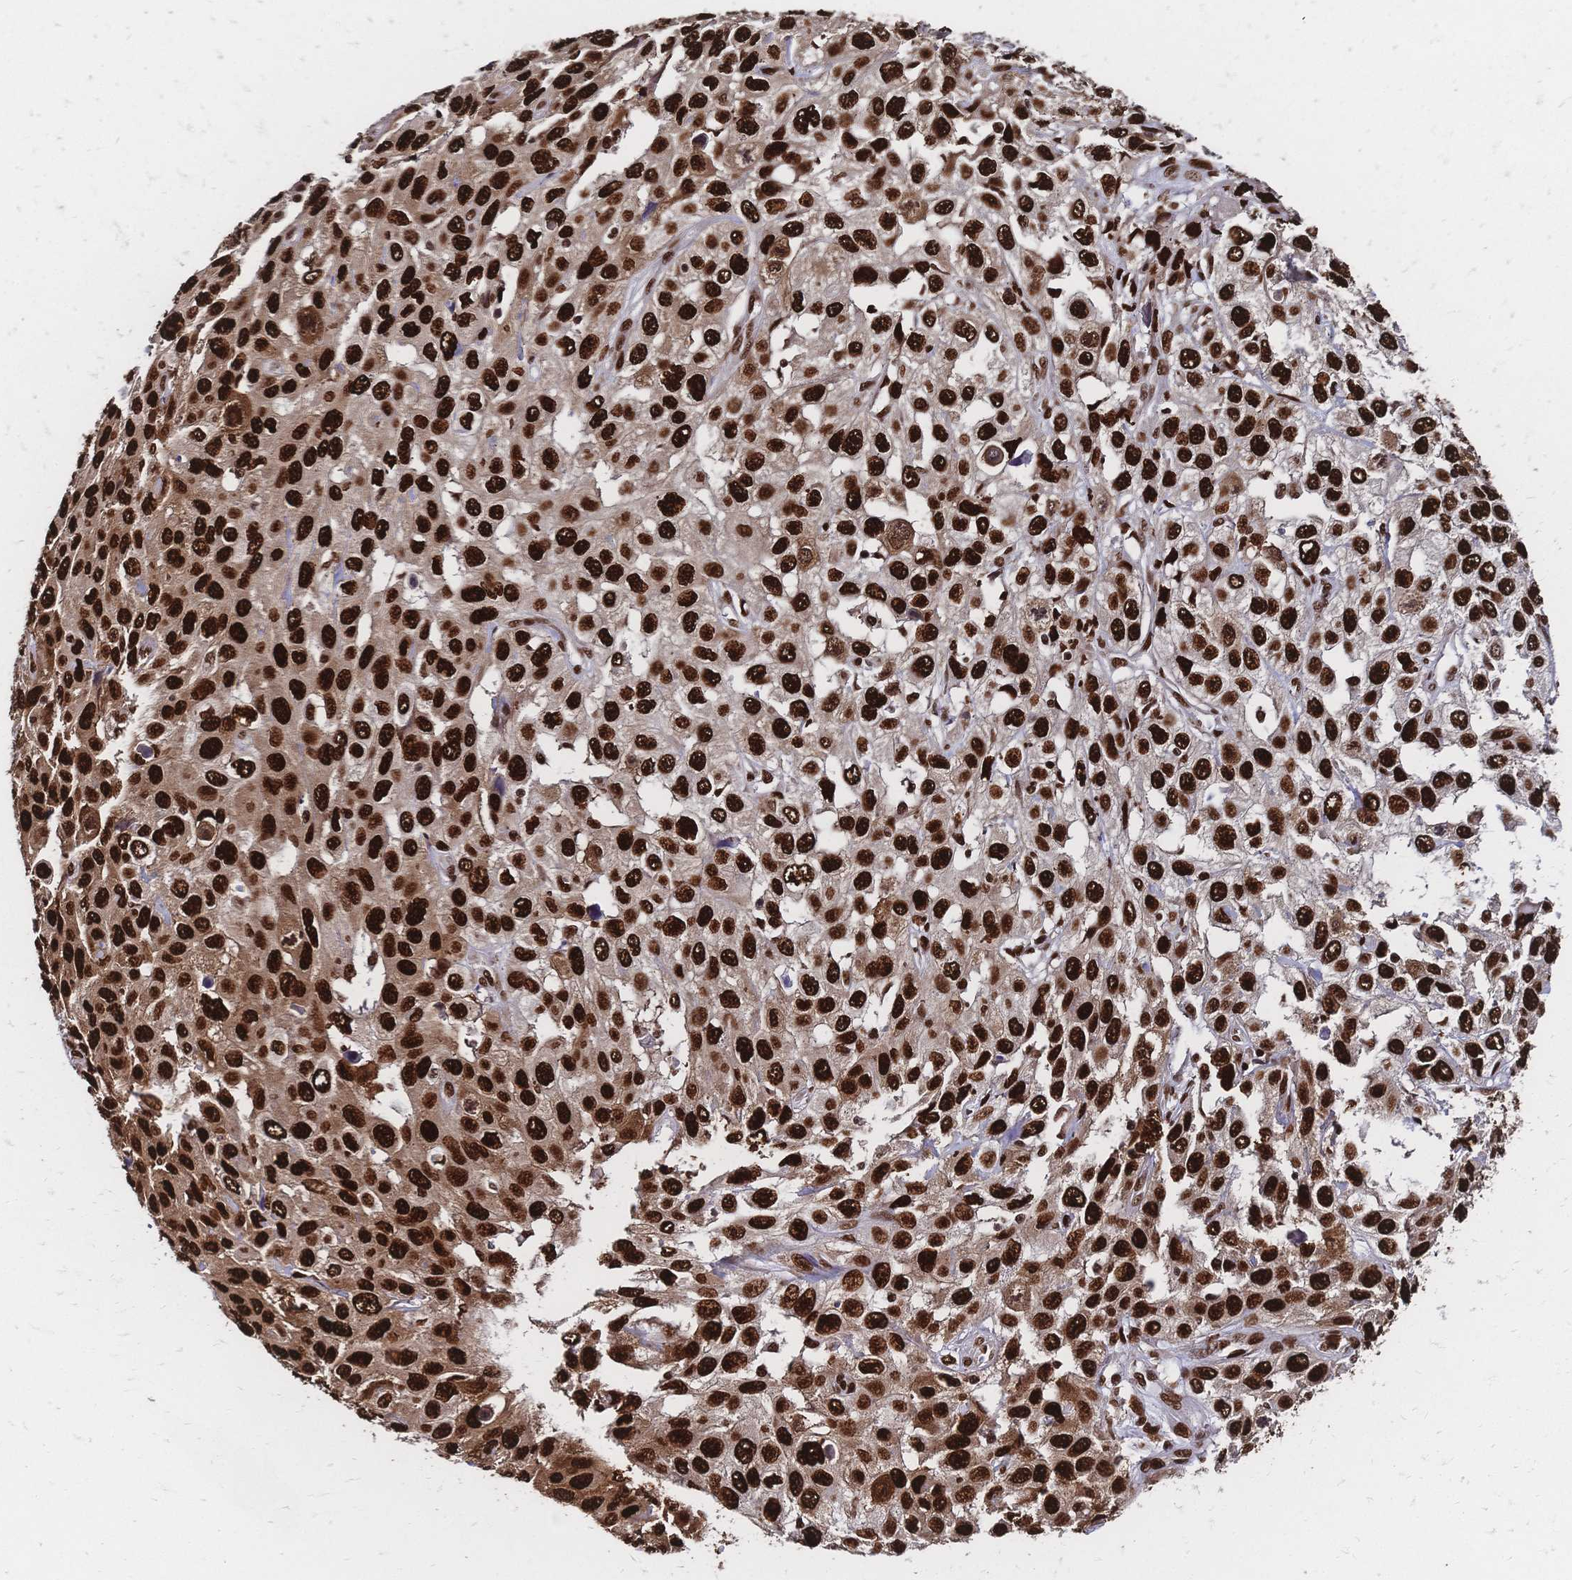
{"staining": {"intensity": "strong", "quantity": ">75%", "location": "nuclear"}, "tissue": "skin cancer", "cell_type": "Tumor cells", "image_type": "cancer", "snomed": [{"axis": "morphology", "description": "Squamous cell carcinoma, NOS"}, {"axis": "topography", "description": "Skin"}], "caption": "Skin squamous cell carcinoma was stained to show a protein in brown. There is high levels of strong nuclear expression in about >75% of tumor cells.", "gene": "HDGF", "patient": {"sex": "male", "age": 82}}